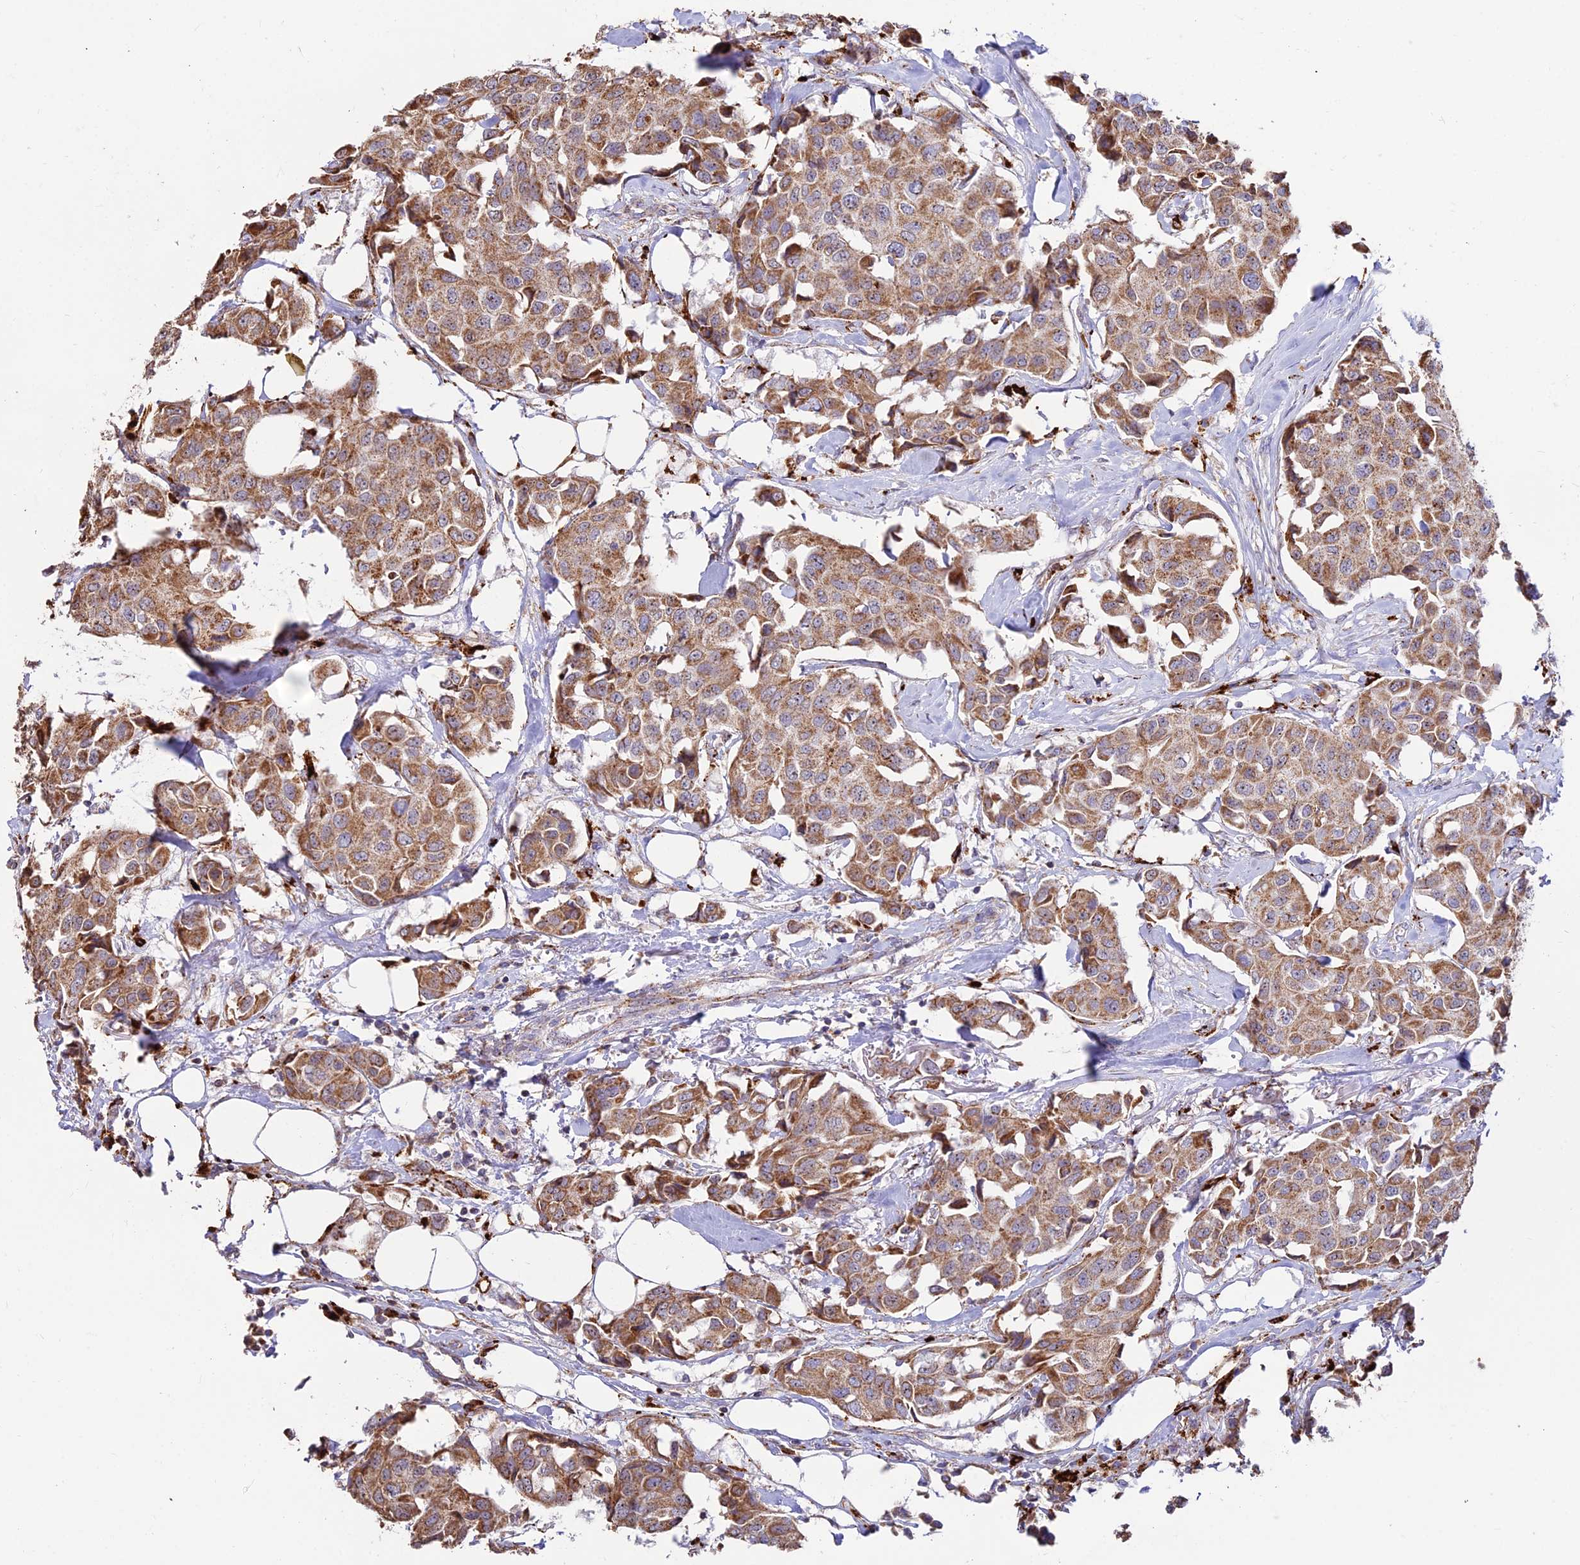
{"staining": {"intensity": "moderate", "quantity": ">75%", "location": "cytoplasmic/membranous"}, "tissue": "breast cancer", "cell_type": "Tumor cells", "image_type": "cancer", "snomed": [{"axis": "morphology", "description": "Duct carcinoma"}, {"axis": "topography", "description": "Breast"}], "caption": "A medium amount of moderate cytoplasmic/membranous staining is seen in approximately >75% of tumor cells in breast cancer (infiltrating ductal carcinoma) tissue.", "gene": "PNLIPRP3", "patient": {"sex": "female", "age": 80}}